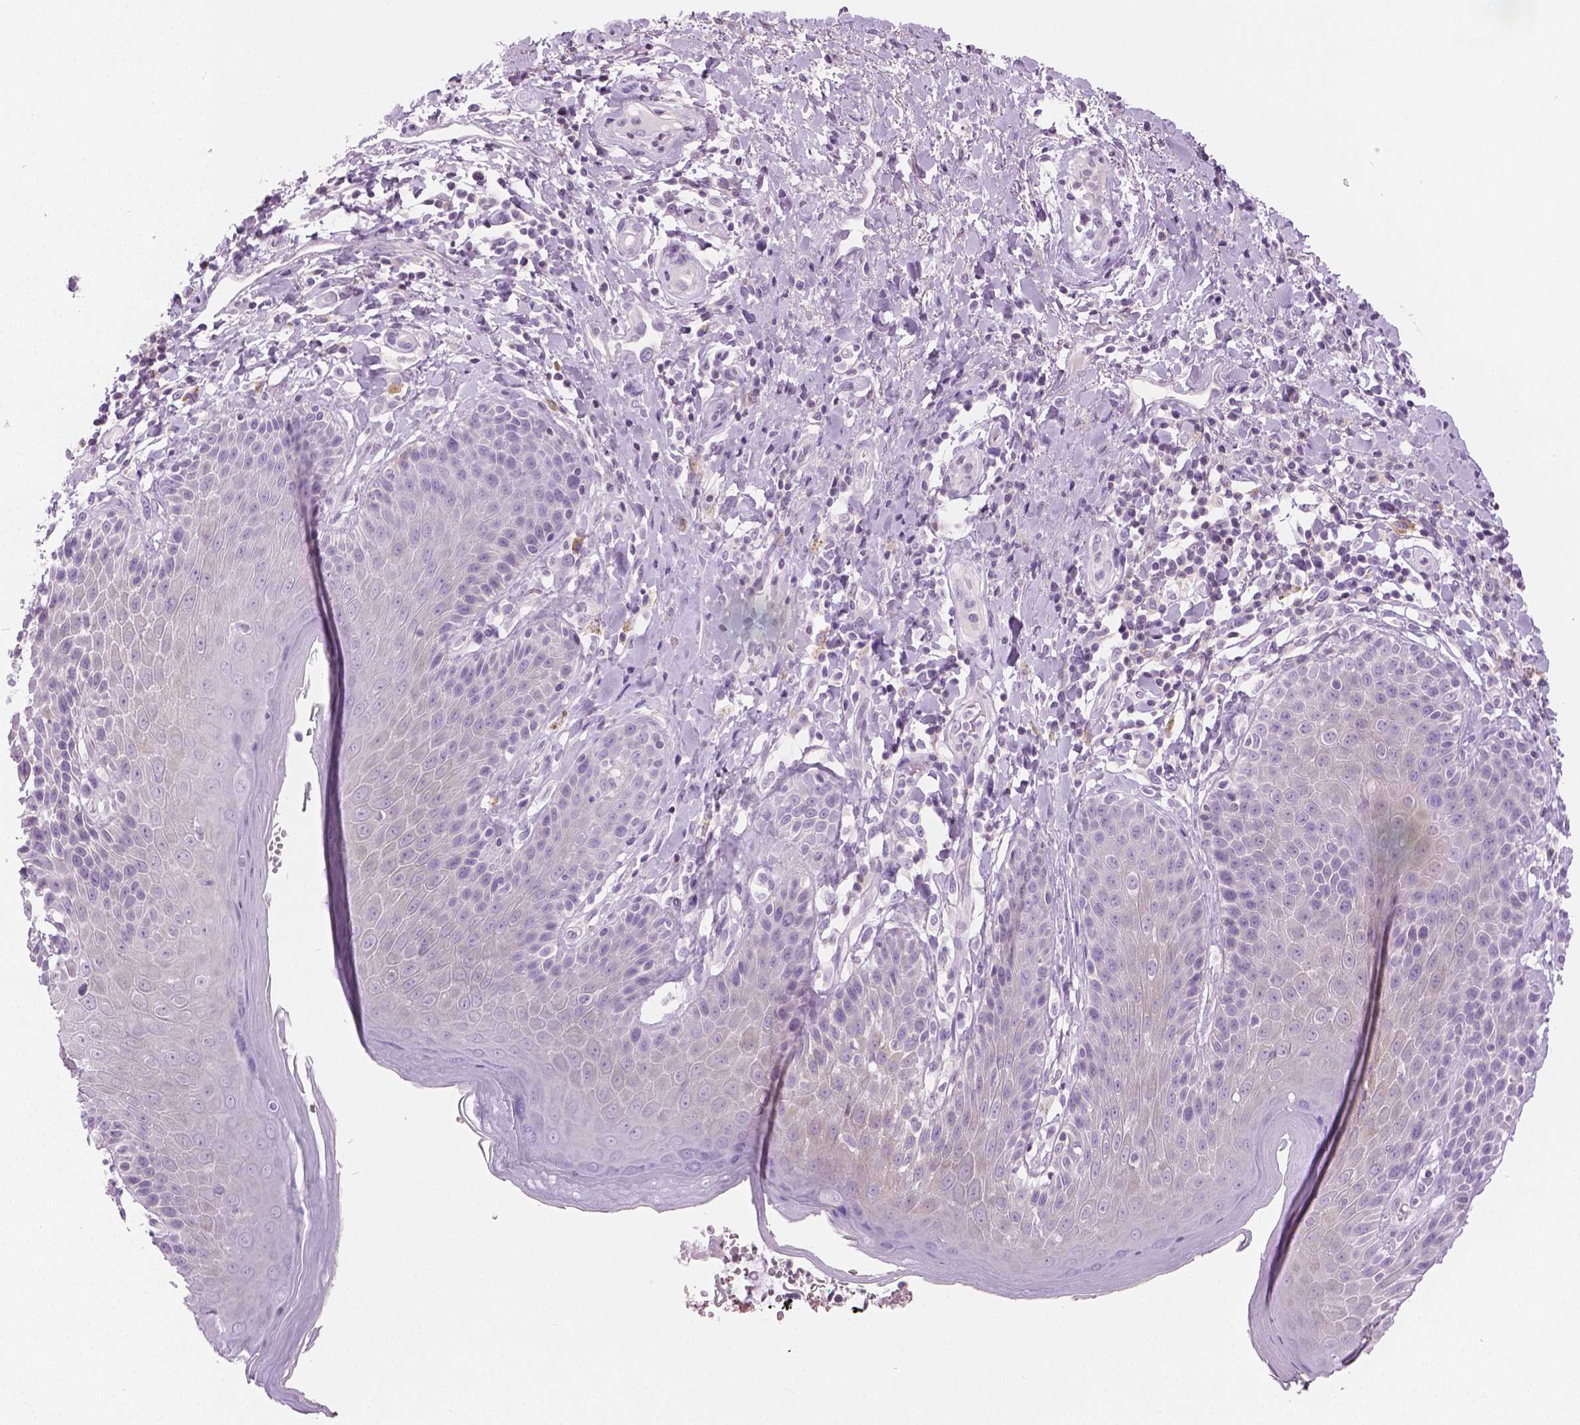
{"staining": {"intensity": "weak", "quantity": "<25%", "location": "cytoplasmic/membranous"}, "tissue": "skin", "cell_type": "Epidermal cells", "image_type": "normal", "snomed": [{"axis": "morphology", "description": "Normal tissue, NOS"}, {"axis": "topography", "description": "Anal"}, {"axis": "topography", "description": "Peripheral nerve tissue"}], "caption": "Immunohistochemical staining of unremarkable skin reveals no significant expression in epidermal cells. (DAB IHC visualized using brightfield microscopy, high magnification).", "gene": "GALM", "patient": {"sex": "male", "age": 51}}